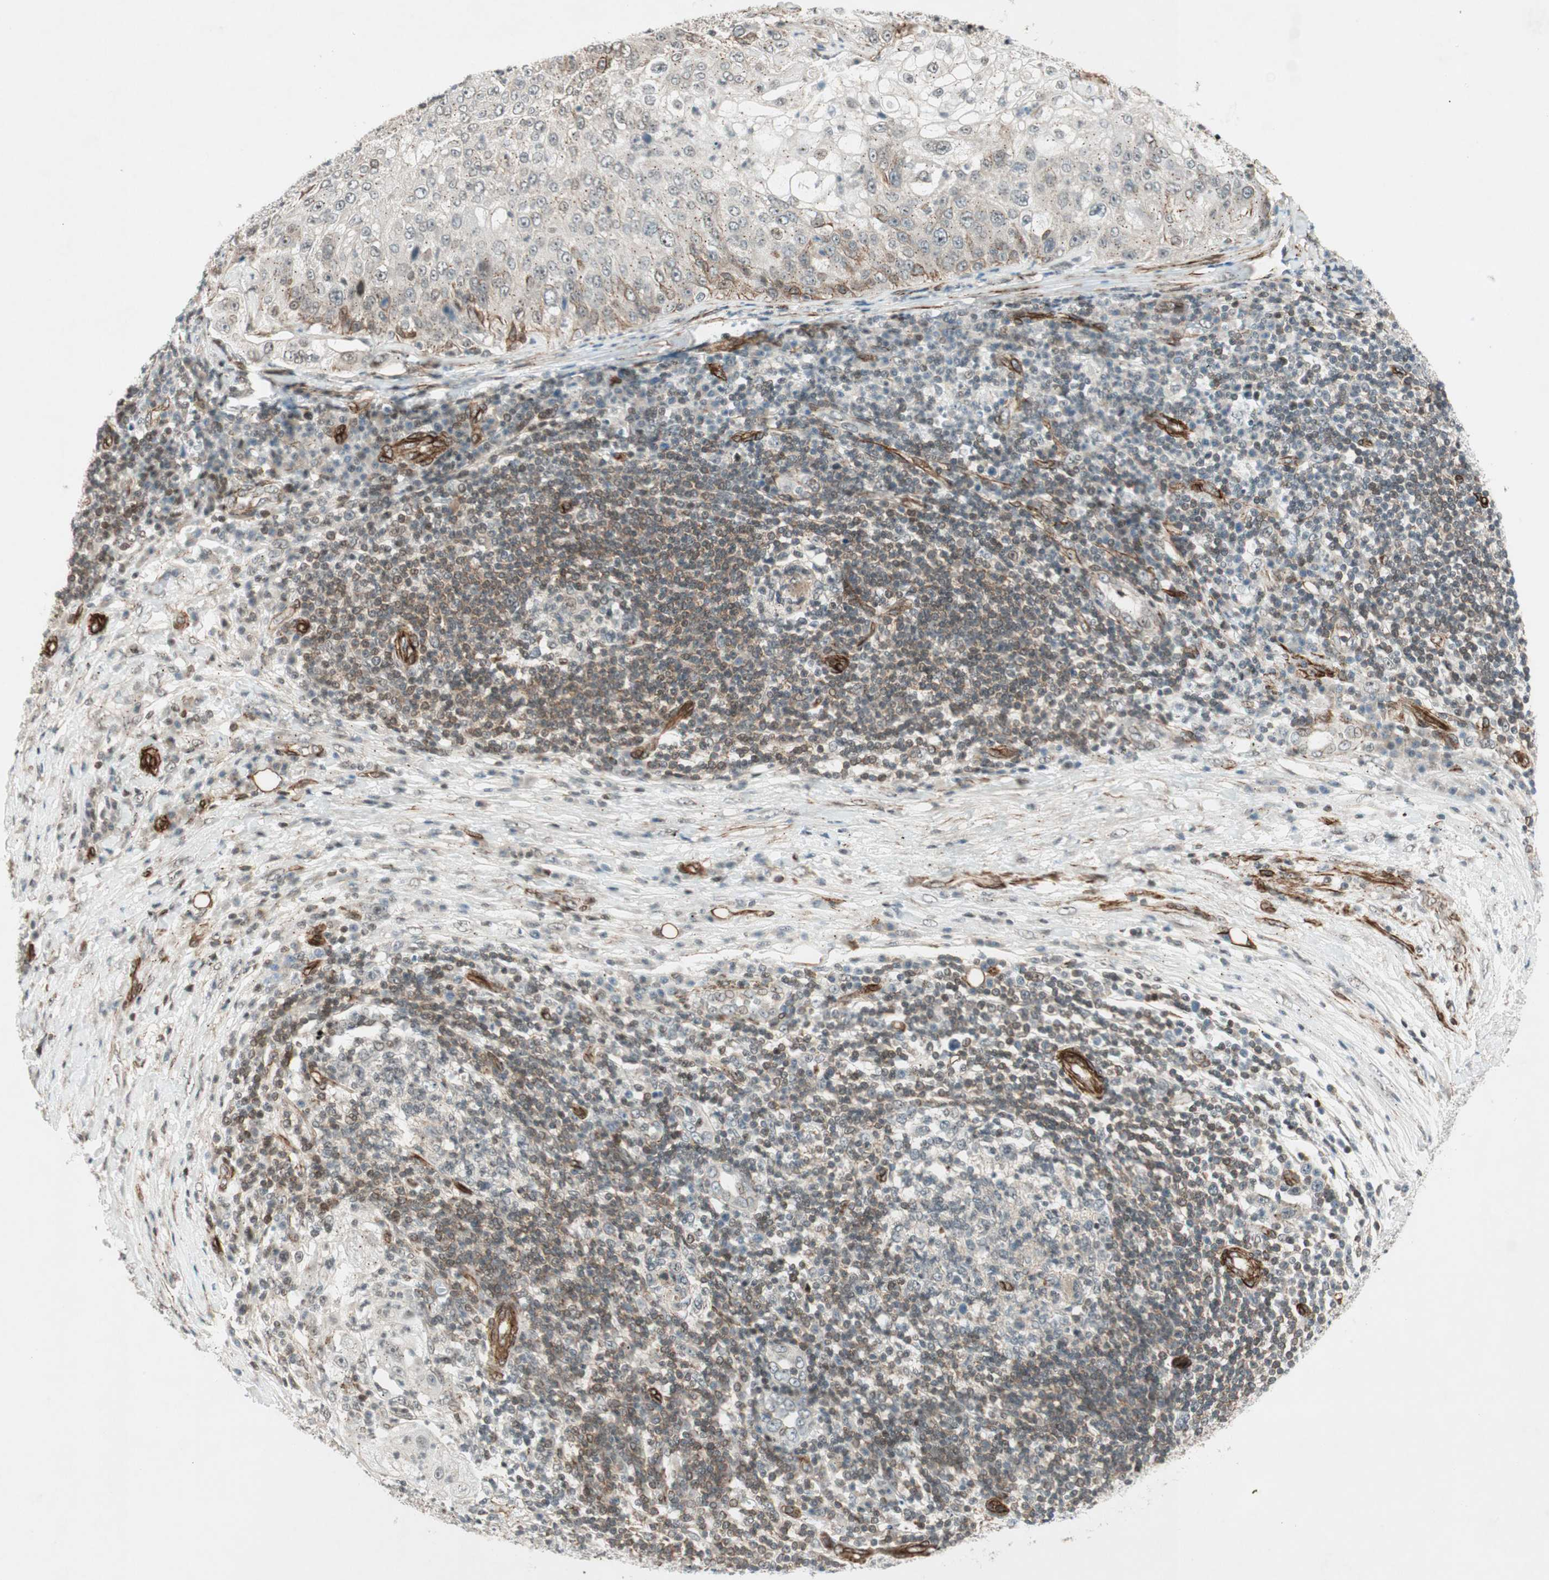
{"staining": {"intensity": "moderate", "quantity": "<25%", "location": "cytoplasmic/membranous"}, "tissue": "lung cancer", "cell_type": "Tumor cells", "image_type": "cancer", "snomed": [{"axis": "morphology", "description": "Inflammation, NOS"}, {"axis": "morphology", "description": "Squamous cell carcinoma, NOS"}, {"axis": "topography", "description": "Lymph node"}, {"axis": "topography", "description": "Soft tissue"}, {"axis": "topography", "description": "Lung"}], "caption": "High-power microscopy captured an IHC histopathology image of lung squamous cell carcinoma, revealing moderate cytoplasmic/membranous expression in about <25% of tumor cells. The staining was performed using DAB (3,3'-diaminobenzidine), with brown indicating positive protein expression. Nuclei are stained blue with hematoxylin.", "gene": "CDK19", "patient": {"sex": "male", "age": 66}}